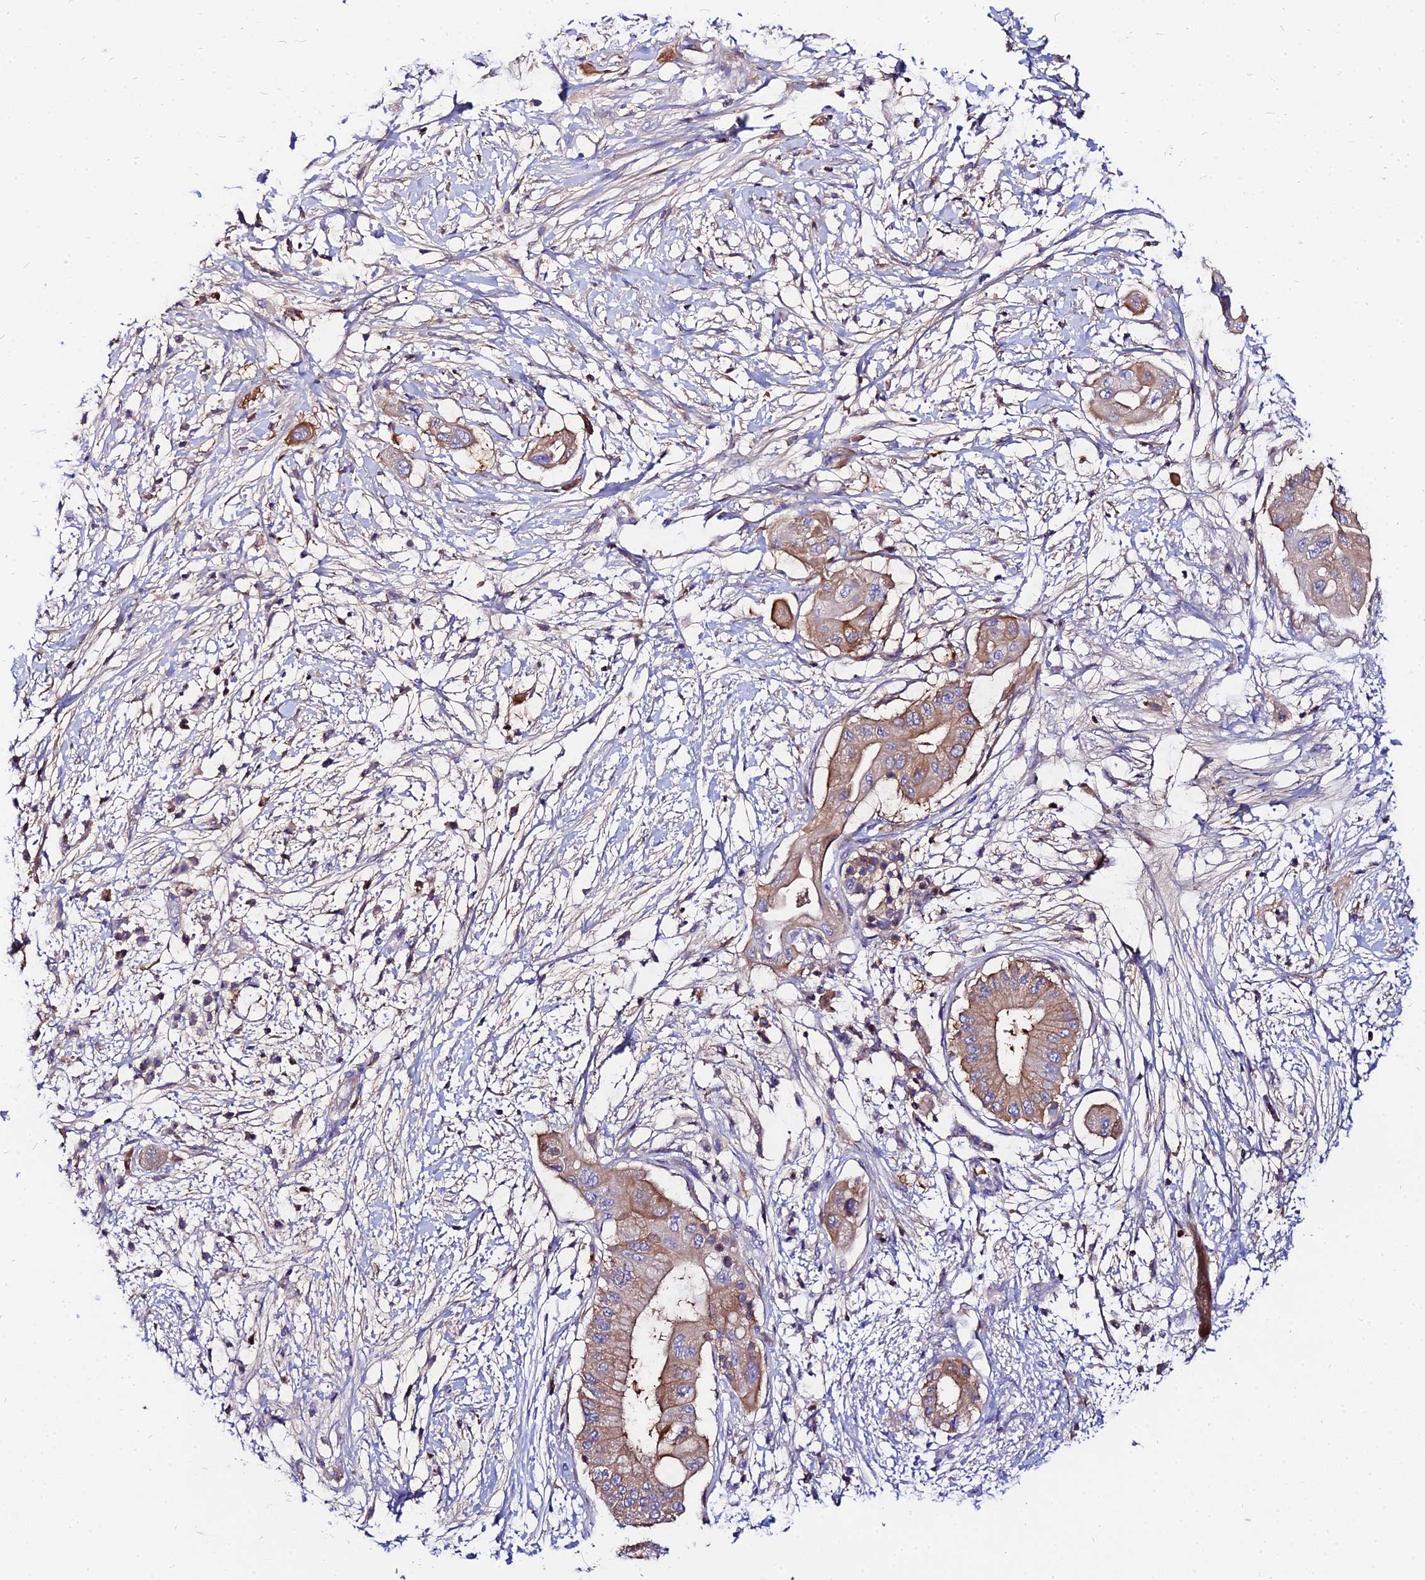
{"staining": {"intensity": "moderate", "quantity": ">75%", "location": "cytoplasmic/membranous"}, "tissue": "pancreatic cancer", "cell_type": "Tumor cells", "image_type": "cancer", "snomed": [{"axis": "morphology", "description": "Adenocarcinoma, NOS"}, {"axis": "topography", "description": "Pancreas"}], "caption": "Pancreatic adenocarcinoma stained with a protein marker reveals moderate staining in tumor cells.", "gene": "ACSM6", "patient": {"sex": "male", "age": 68}}